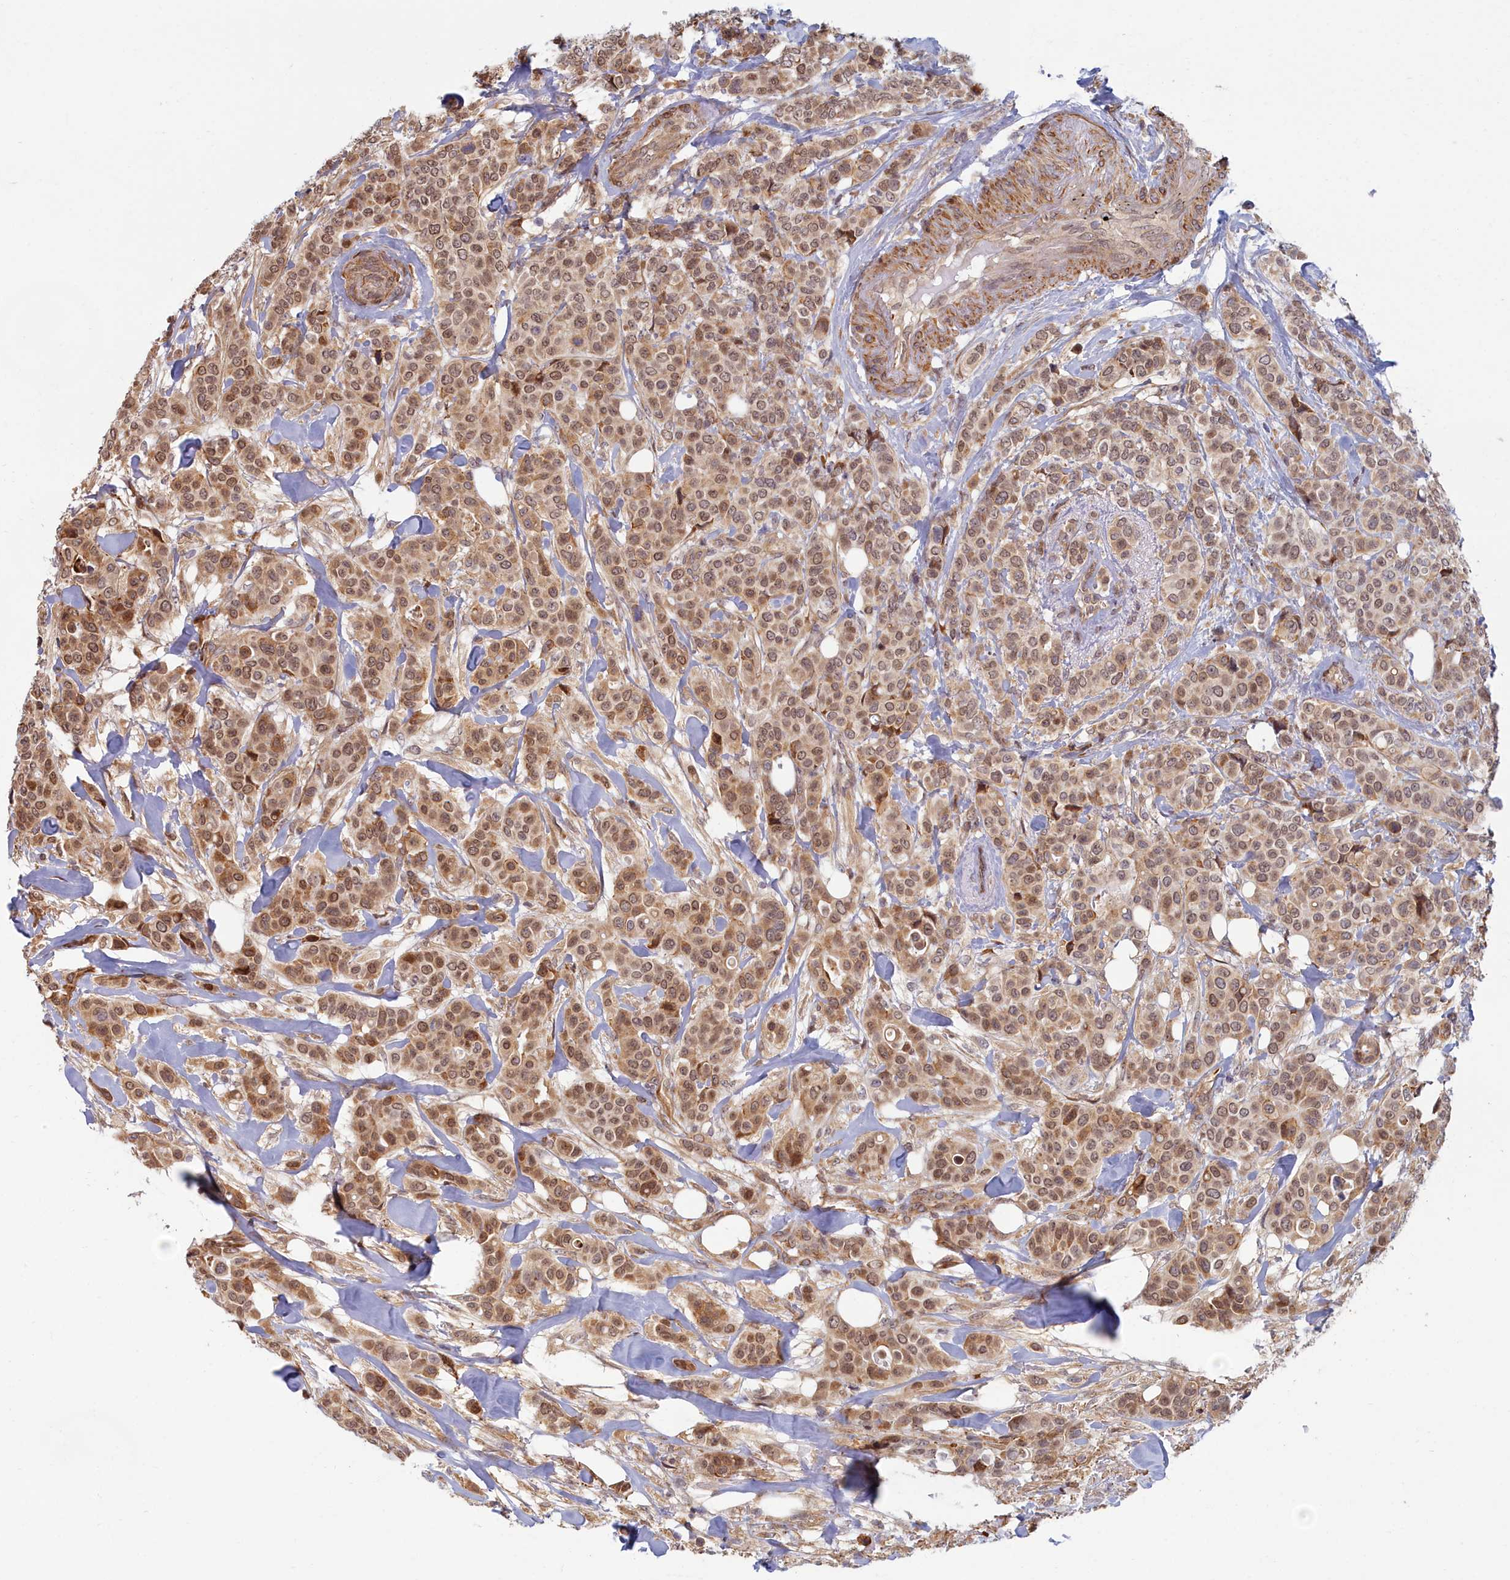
{"staining": {"intensity": "moderate", "quantity": ">75%", "location": "cytoplasmic/membranous,nuclear"}, "tissue": "breast cancer", "cell_type": "Tumor cells", "image_type": "cancer", "snomed": [{"axis": "morphology", "description": "Lobular carcinoma"}, {"axis": "topography", "description": "Breast"}], "caption": "About >75% of tumor cells in human breast cancer (lobular carcinoma) display moderate cytoplasmic/membranous and nuclear protein positivity as visualized by brown immunohistochemical staining.", "gene": "MAK16", "patient": {"sex": "female", "age": 51}}